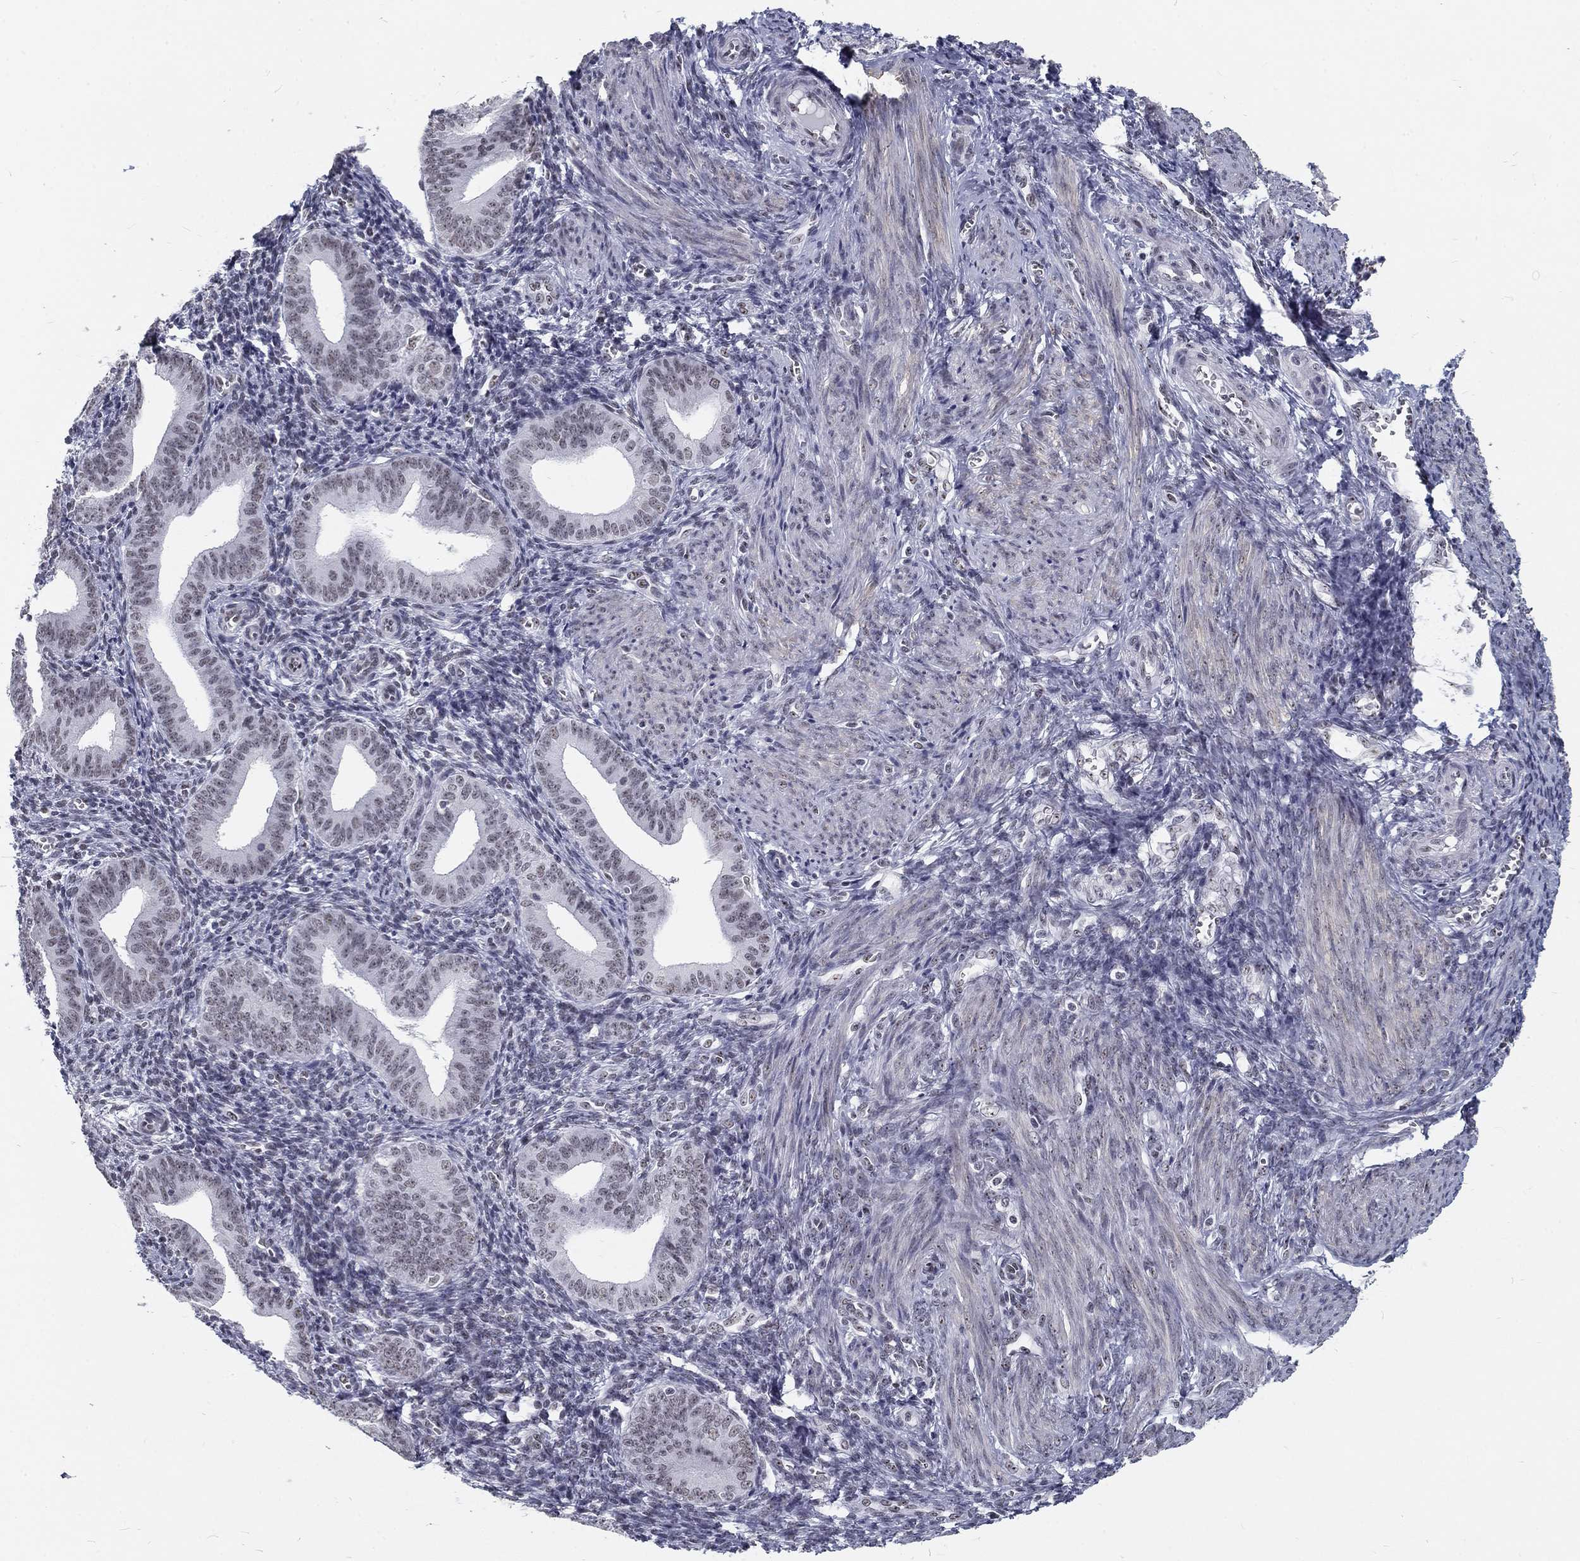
{"staining": {"intensity": "negative", "quantity": "none", "location": "none"}, "tissue": "endometrium", "cell_type": "Cells in endometrial stroma", "image_type": "normal", "snomed": [{"axis": "morphology", "description": "Normal tissue, NOS"}, {"axis": "topography", "description": "Endometrium"}], "caption": "Immunohistochemistry micrograph of normal endometrium stained for a protein (brown), which shows no positivity in cells in endometrial stroma.", "gene": "SNORC", "patient": {"sex": "female", "age": 42}}